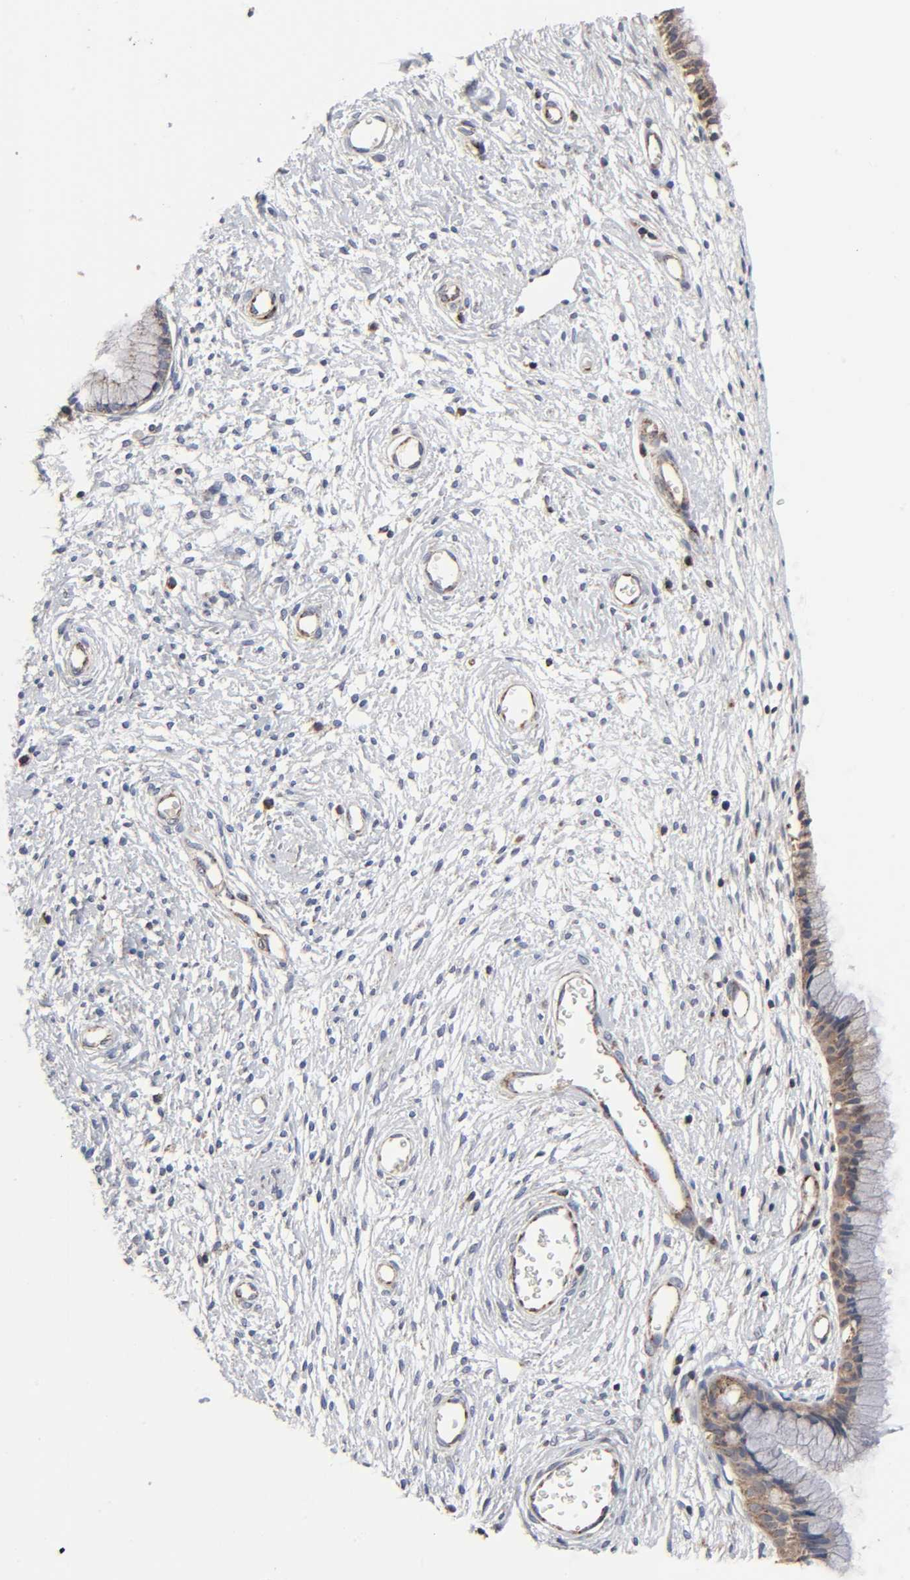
{"staining": {"intensity": "moderate", "quantity": ">75%", "location": "cytoplasmic/membranous"}, "tissue": "cervix", "cell_type": "Glandular cells", "image_type": "normal", "snomed": [{"axis": "morphology", "description": "Normal tissue, NOS"}, {"axis": "topography", "description": "Cervix"}], "caption": "DAB immunohistochemical staining of benign human cervix displays moderate cytoplasmic/membranous protein expression in approximately >75% of glandular cells. (DAB IHC, brown staining for protein, blue staining for nuclei).", "gene": "COX6B1", "patient": {"sex": "female", "age": 39}}